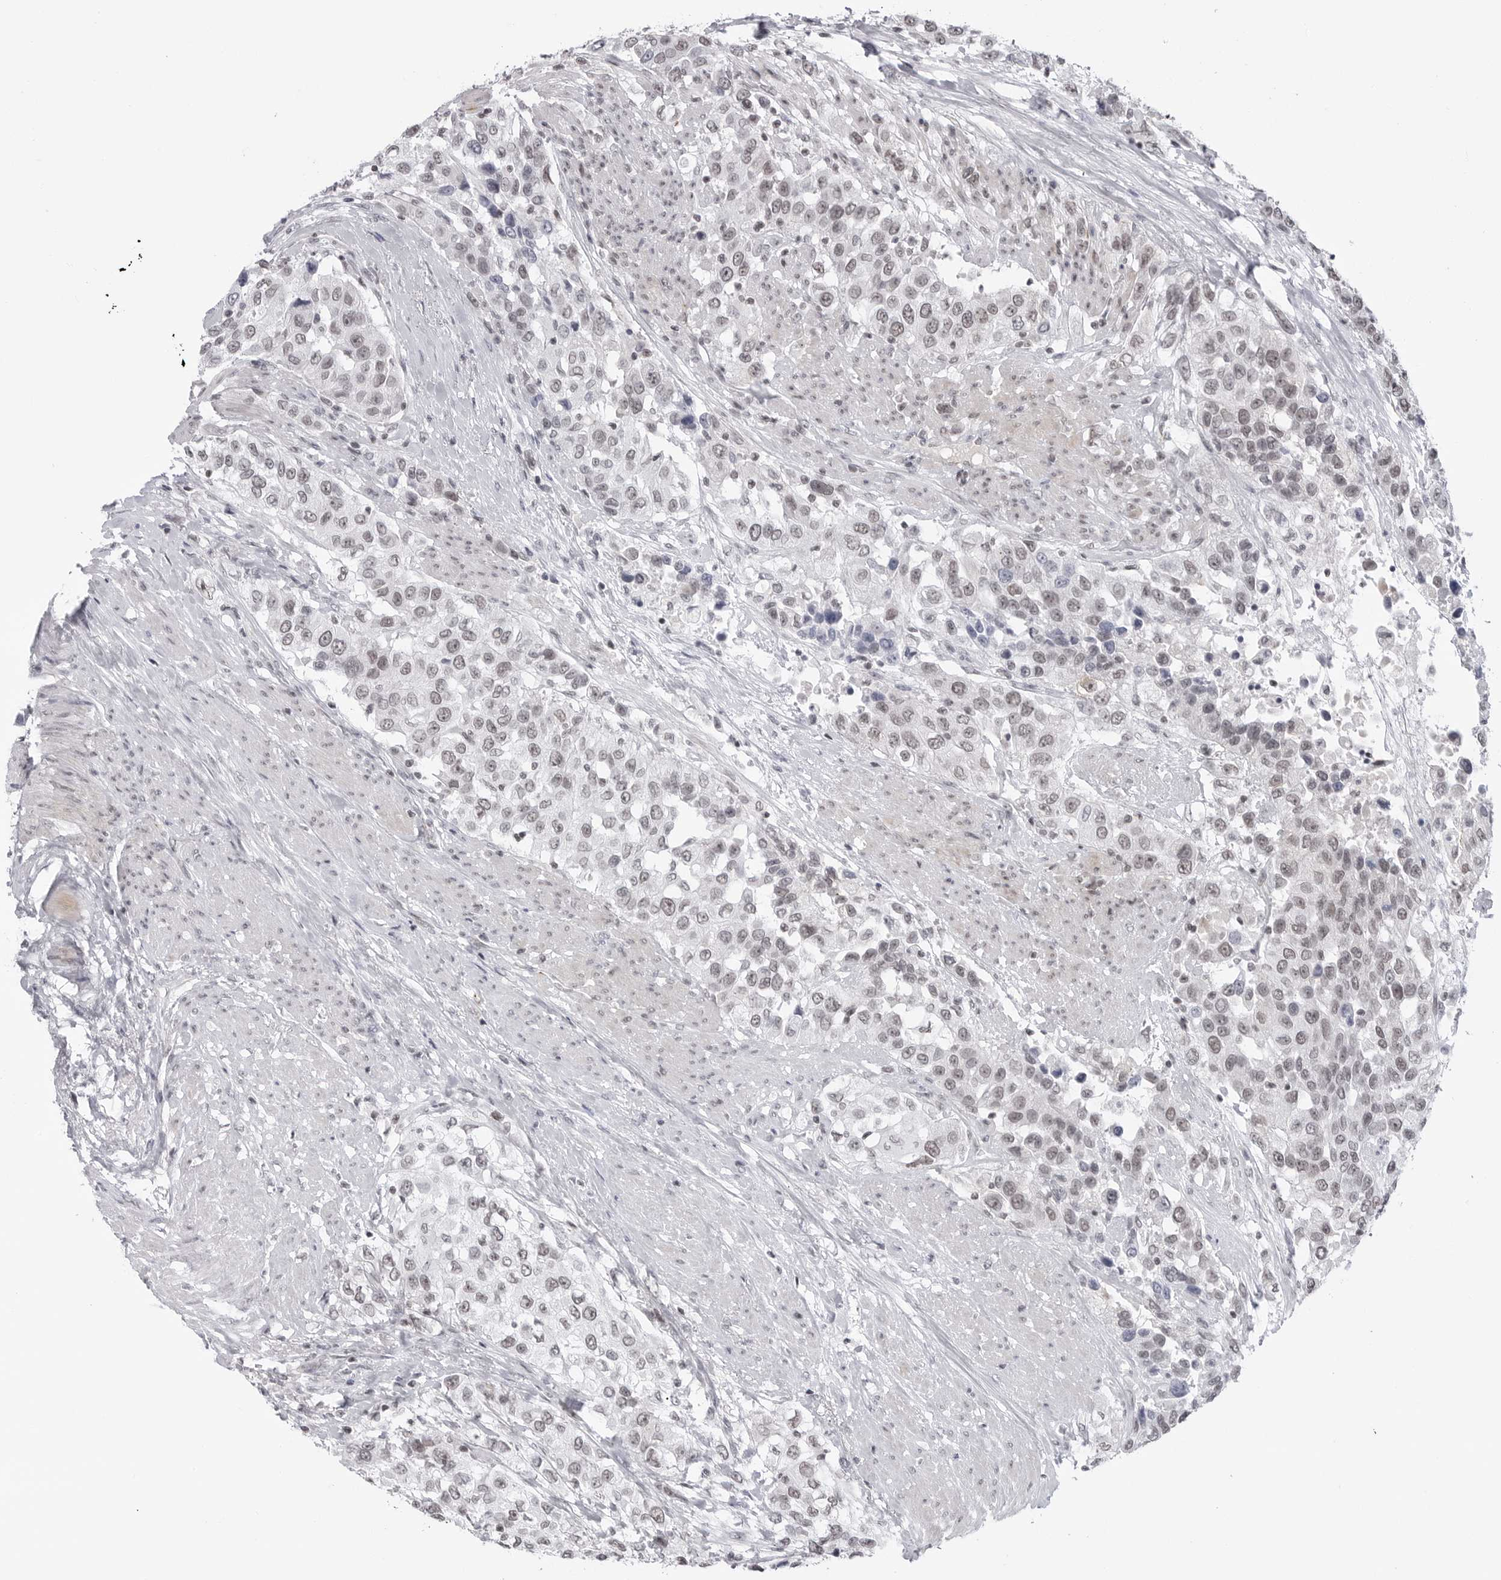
{"staining": {"intensity": "weak", "quantity": "25%-75%", "location": "nuclear"}, "tissue": "urothelial cancer", "cell_type": "Tumor cells", "image_type": "cancer", "snomed": [{"axis": "morphology", "description": "Urothelial carcinoma, High grade"}, {"axis": "topography", "description": "Urinary bladder"}], "caption": "IHC of high-grade urothelial carcinoma reveals low levels of weak nuclear positivity in approximately 25%-75% of tumor cells.", "gene": "TRIM66", "patient": {"sex": "female", "age": 80}}